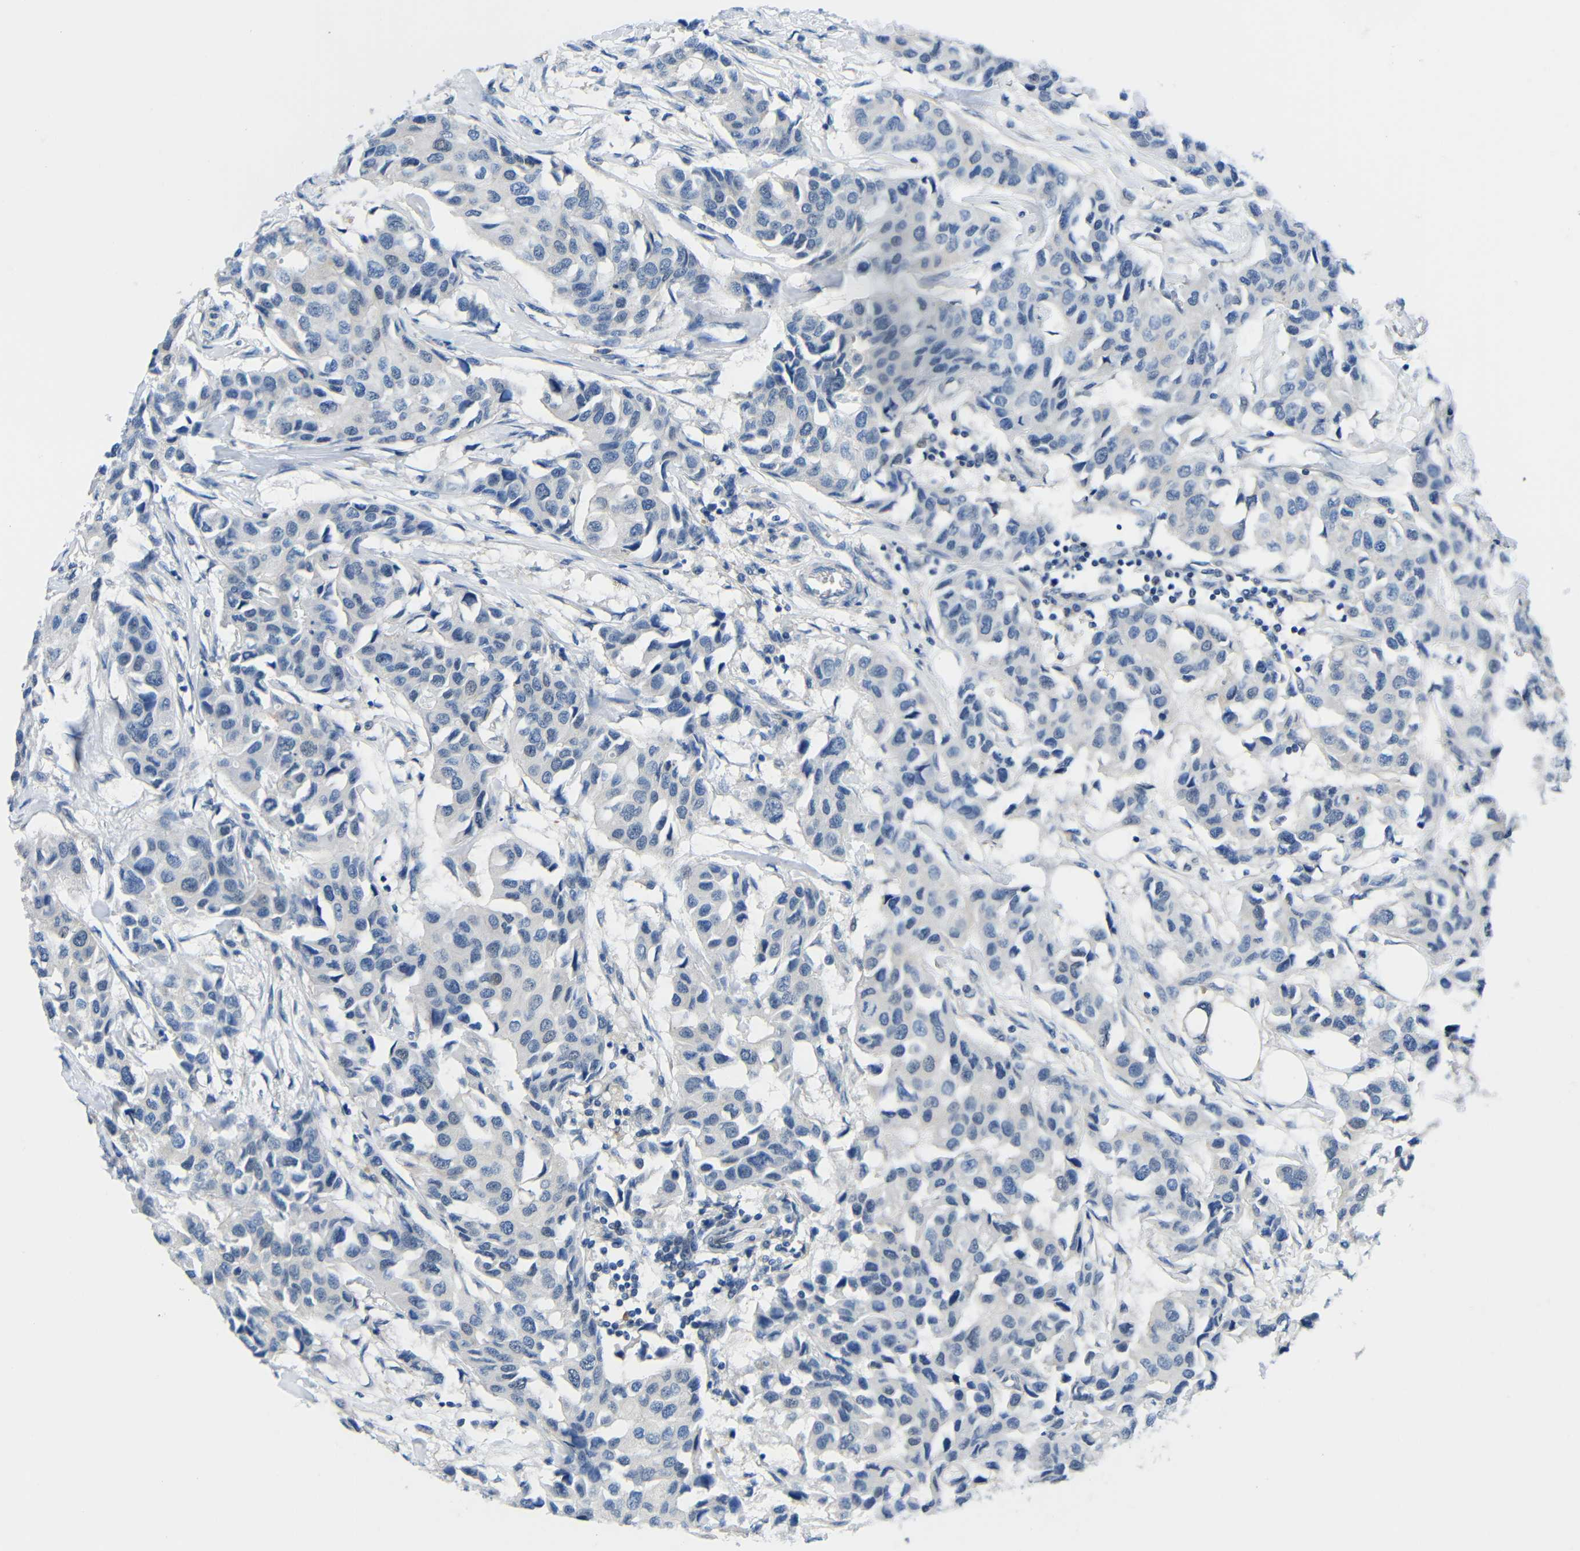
{"staining": {"intensity": "negative", "quantity": "none", "location": "none"}, "tissue": "breast cancer", "cell_type": "Tumor cells", "image_type": "cancer", "snomed": [{"axis": "morphology", "description": "Duct carcinoma"}, {"axis": "topography", "description": "Breast"}], "caption": "This is an IHC photomicrograph of breast cancer. There is no positivity in tumor cells.", "gene": "NEGR1", "patient": {"sex": "female", "age": 80}}